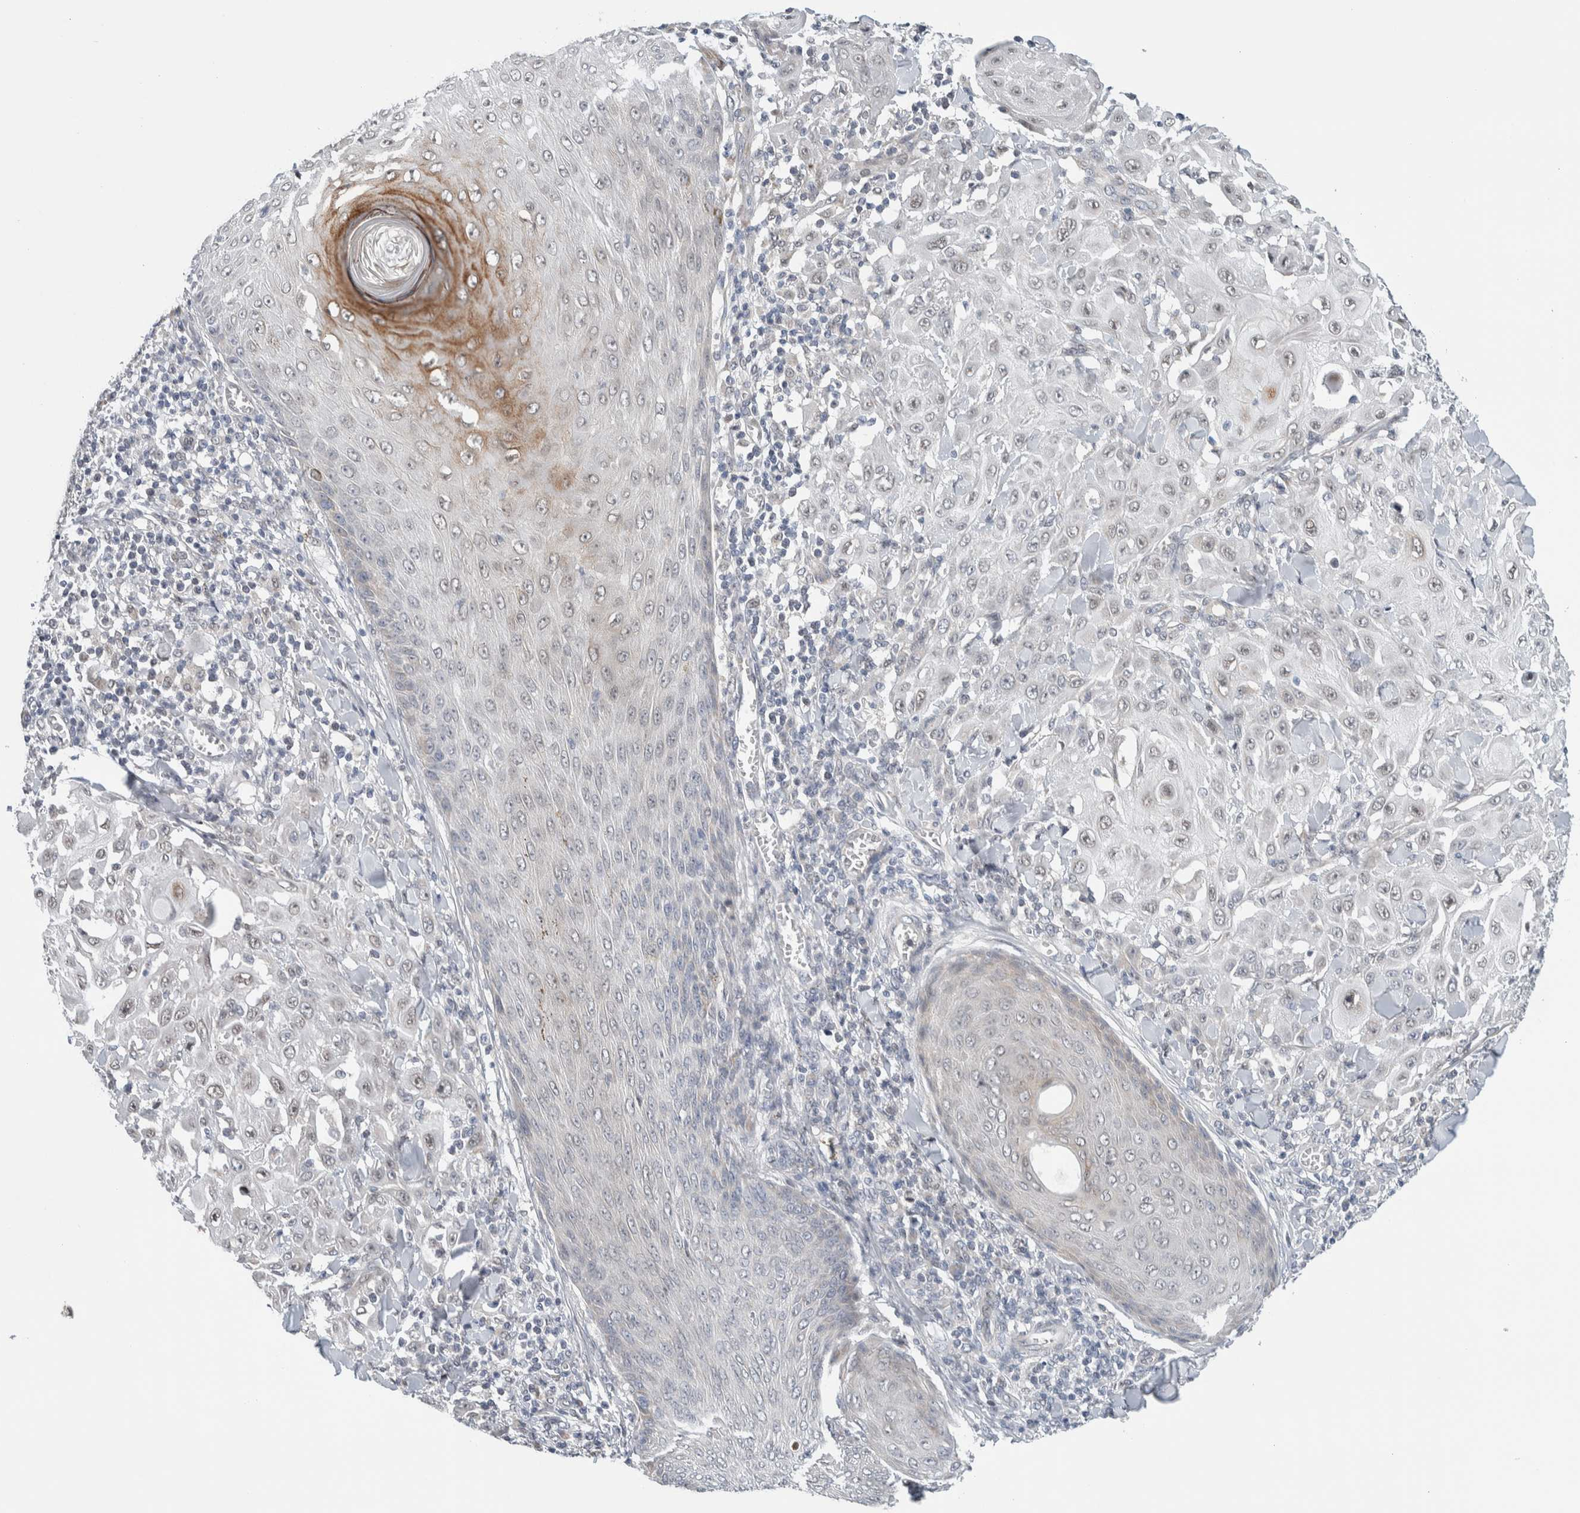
{"staining": {"intensity": "negative", "quantity": "none", "location": "none"}, "tissue": "skin cancer", "cell_type": "Tumor cells", "image_type": "cancer", "snomed": [{"axis": "morphology", "description": "Squamous cell carcinoma, NOS"}, {"axis": "topography", "description": "Skin"}], "caption": "The immunohistochemistry (IHC) micrograph has no significant positivity in tumor cells of skin cancer (squamous cell carcinoma) tissue.", "gene": "NEUROD1", "patient": {"sex": "male", "age": 24}}